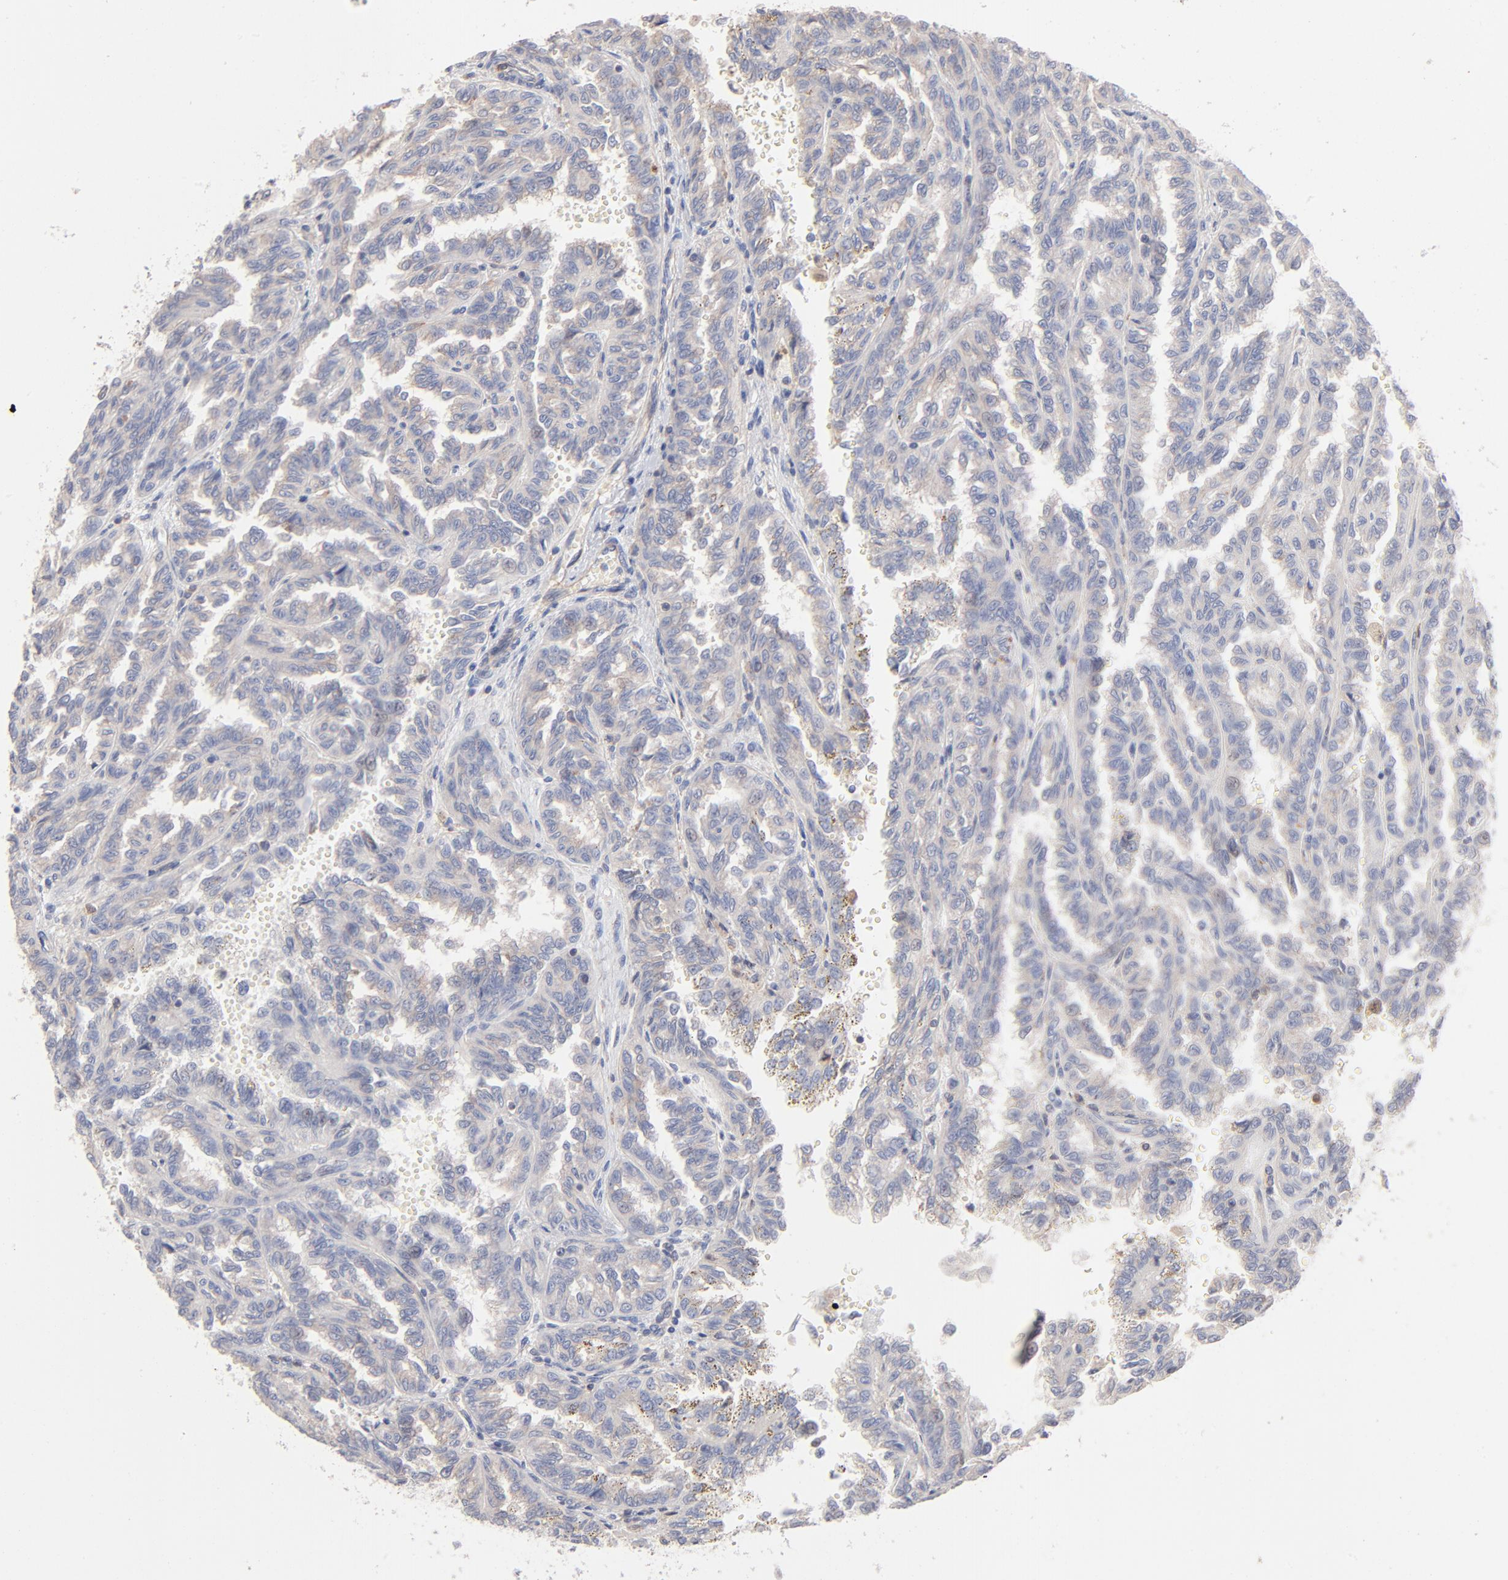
{"staining": {"intensity": "negative", "quantity": "none", "location": "none"}, "tissue": "renal cancer", "cell_type": "Tumor cells", "image_type": "cancer", "snomed": [{"axis": "morphology", "description": "Inflammation, NOS"}, {"axis": "morphology", "description": "Adenocarcinoma, NOS"}, {"axis": "topography", "description": "Kidney"}], "caption": "This is an immunohistochemistry (IHC) photomicrograph of renal cancer. There is no staining in tumor cells.", "gene": "ARHGEF6", "patient": {"sex": "male", "age": 68}}